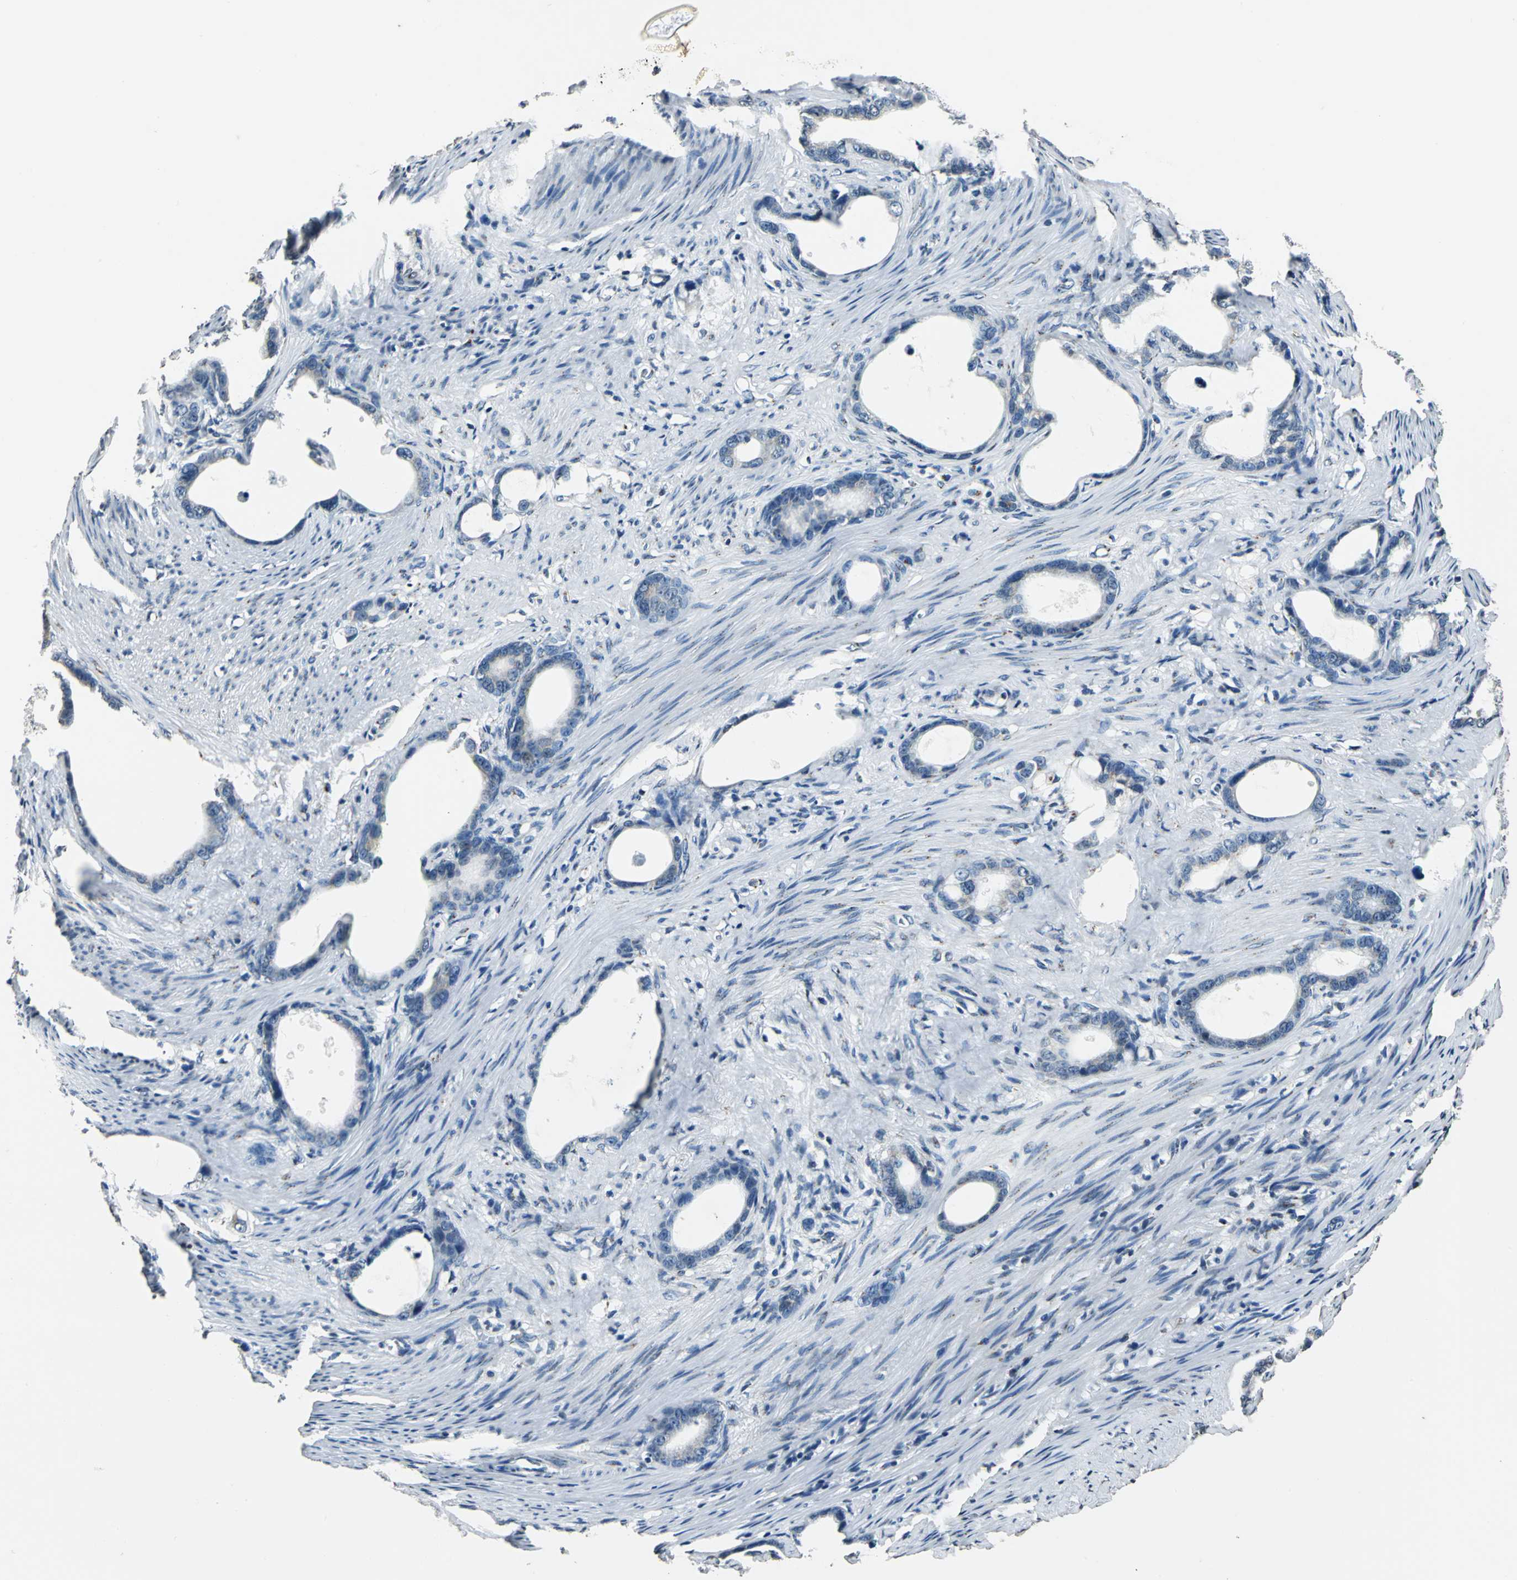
{"staining": {"intensity": "negative", "quantity": "none", "location": "none"}, "tissue": "stomach cancer", "cell_type": "Tumor cells", "image_type": "cancer", "snomed": [{"axis": "morphology", "description": "Adenocarcinoma, NOS"}, {"axis": "topography", "description": "Stomach"}], "caption": "Histopathology image shows no significant protein staining in tumor cells of adenocarcinoma (stomach).", "gene": "TMEM115", "patient": {"sex": "female", "age": 75}}